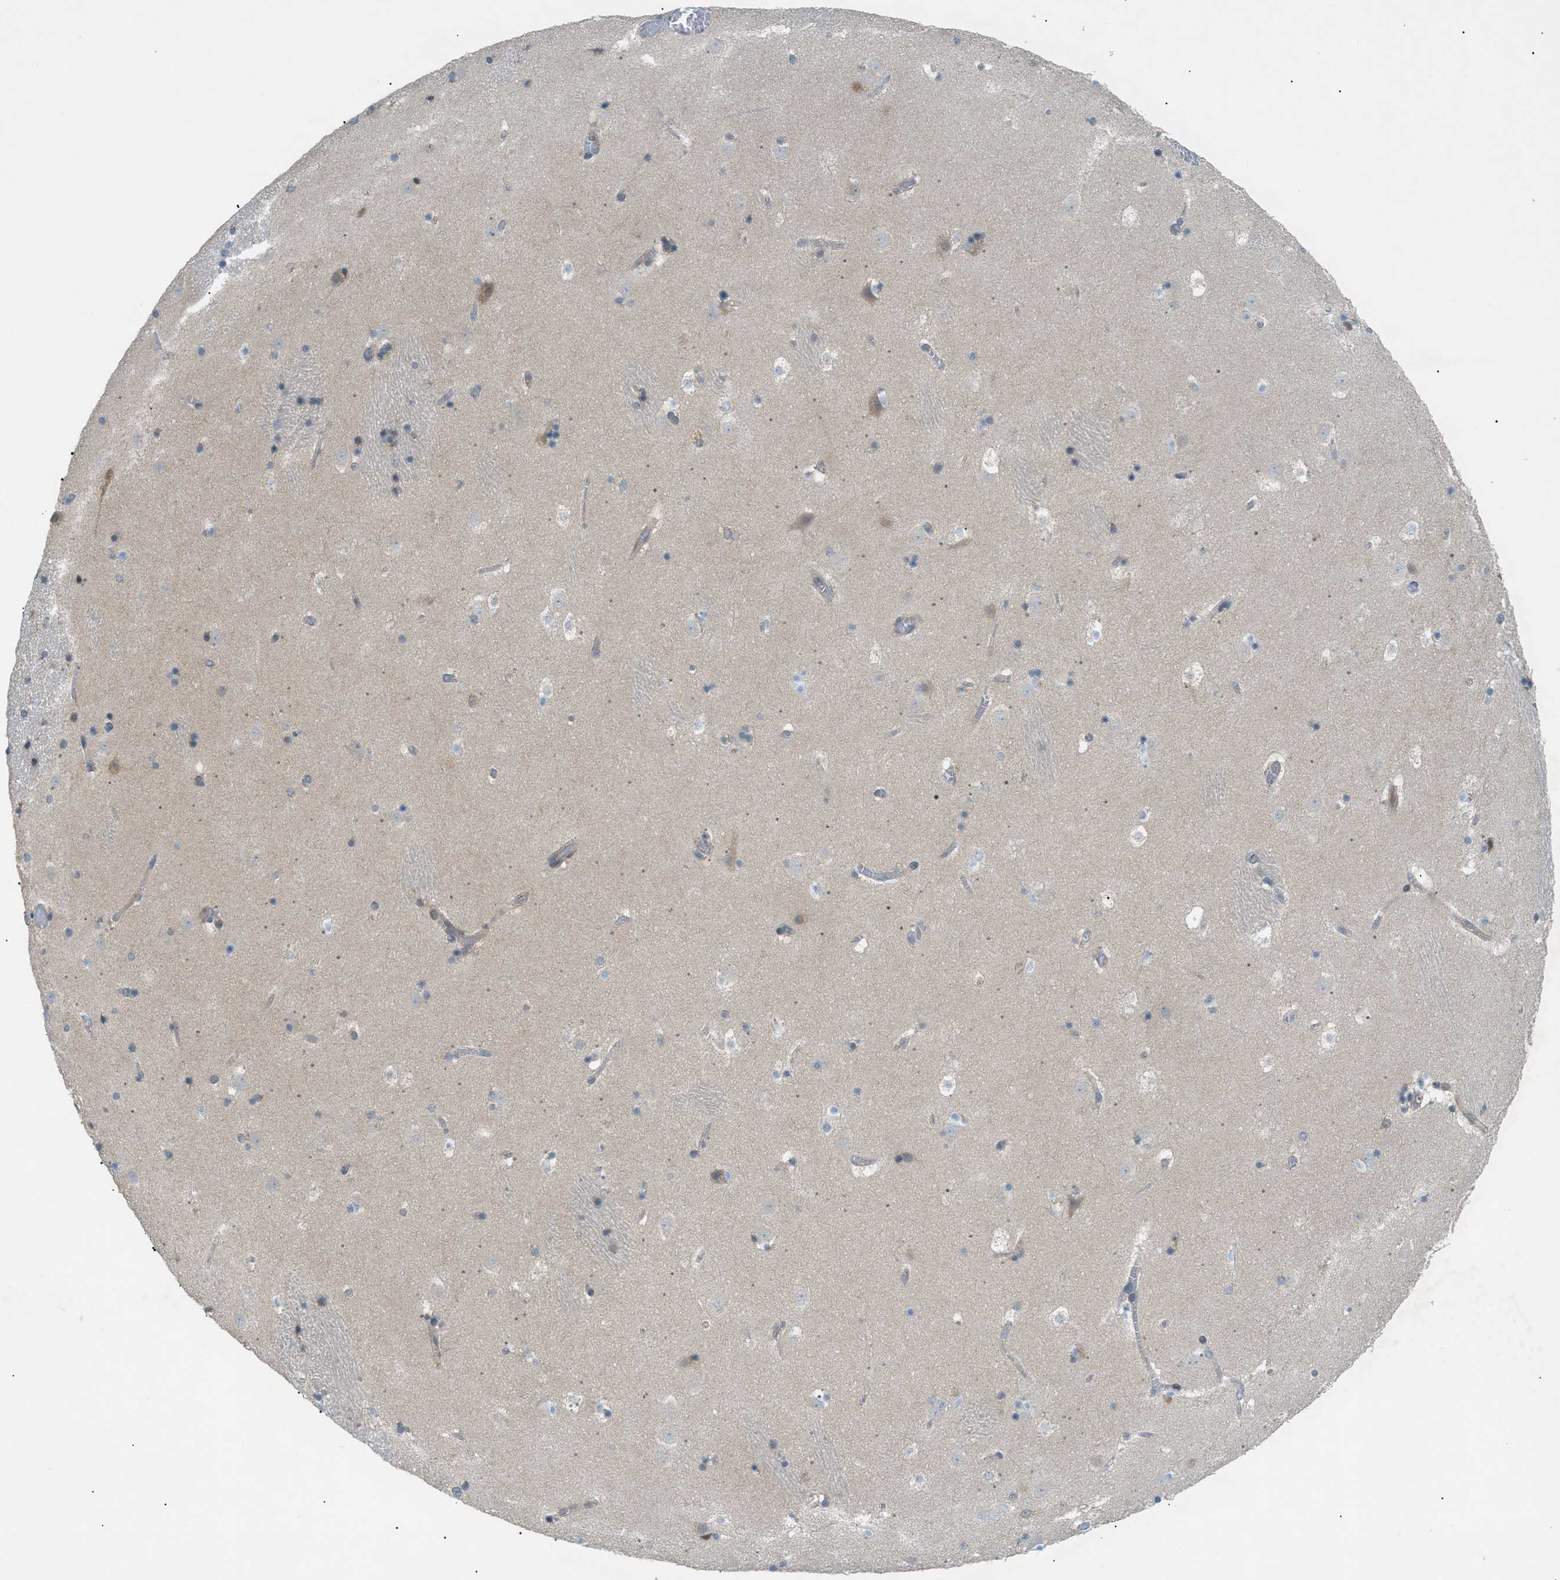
{"staining": {"intensity": "moderate", "quantity": "<25%", "location": "cytoplasmic/membranous"}, "tissue": "caudate", "cell_type": "Glial cells", "image_type": "normal", "snomed": [{"axis": "morphology", "description": "Normal tissue, NOS"}, {"axis": "topography", "description": "Lateral ventricle wall"}], "caption": "Immunohistochemistry staining of unremarkable caudate, which exhibits low levels of moderate cytoplasmic/membranous expression in about <25% of glial cells indicating moderate cytoplasmic/membranous protein staining. The staining was performed using DAB (brown) for protein detection and nuclei were counterstained in hematoxylin (blue).", "gene": "DYRK1A", "patient": {"sex": "male", "age": 45}}